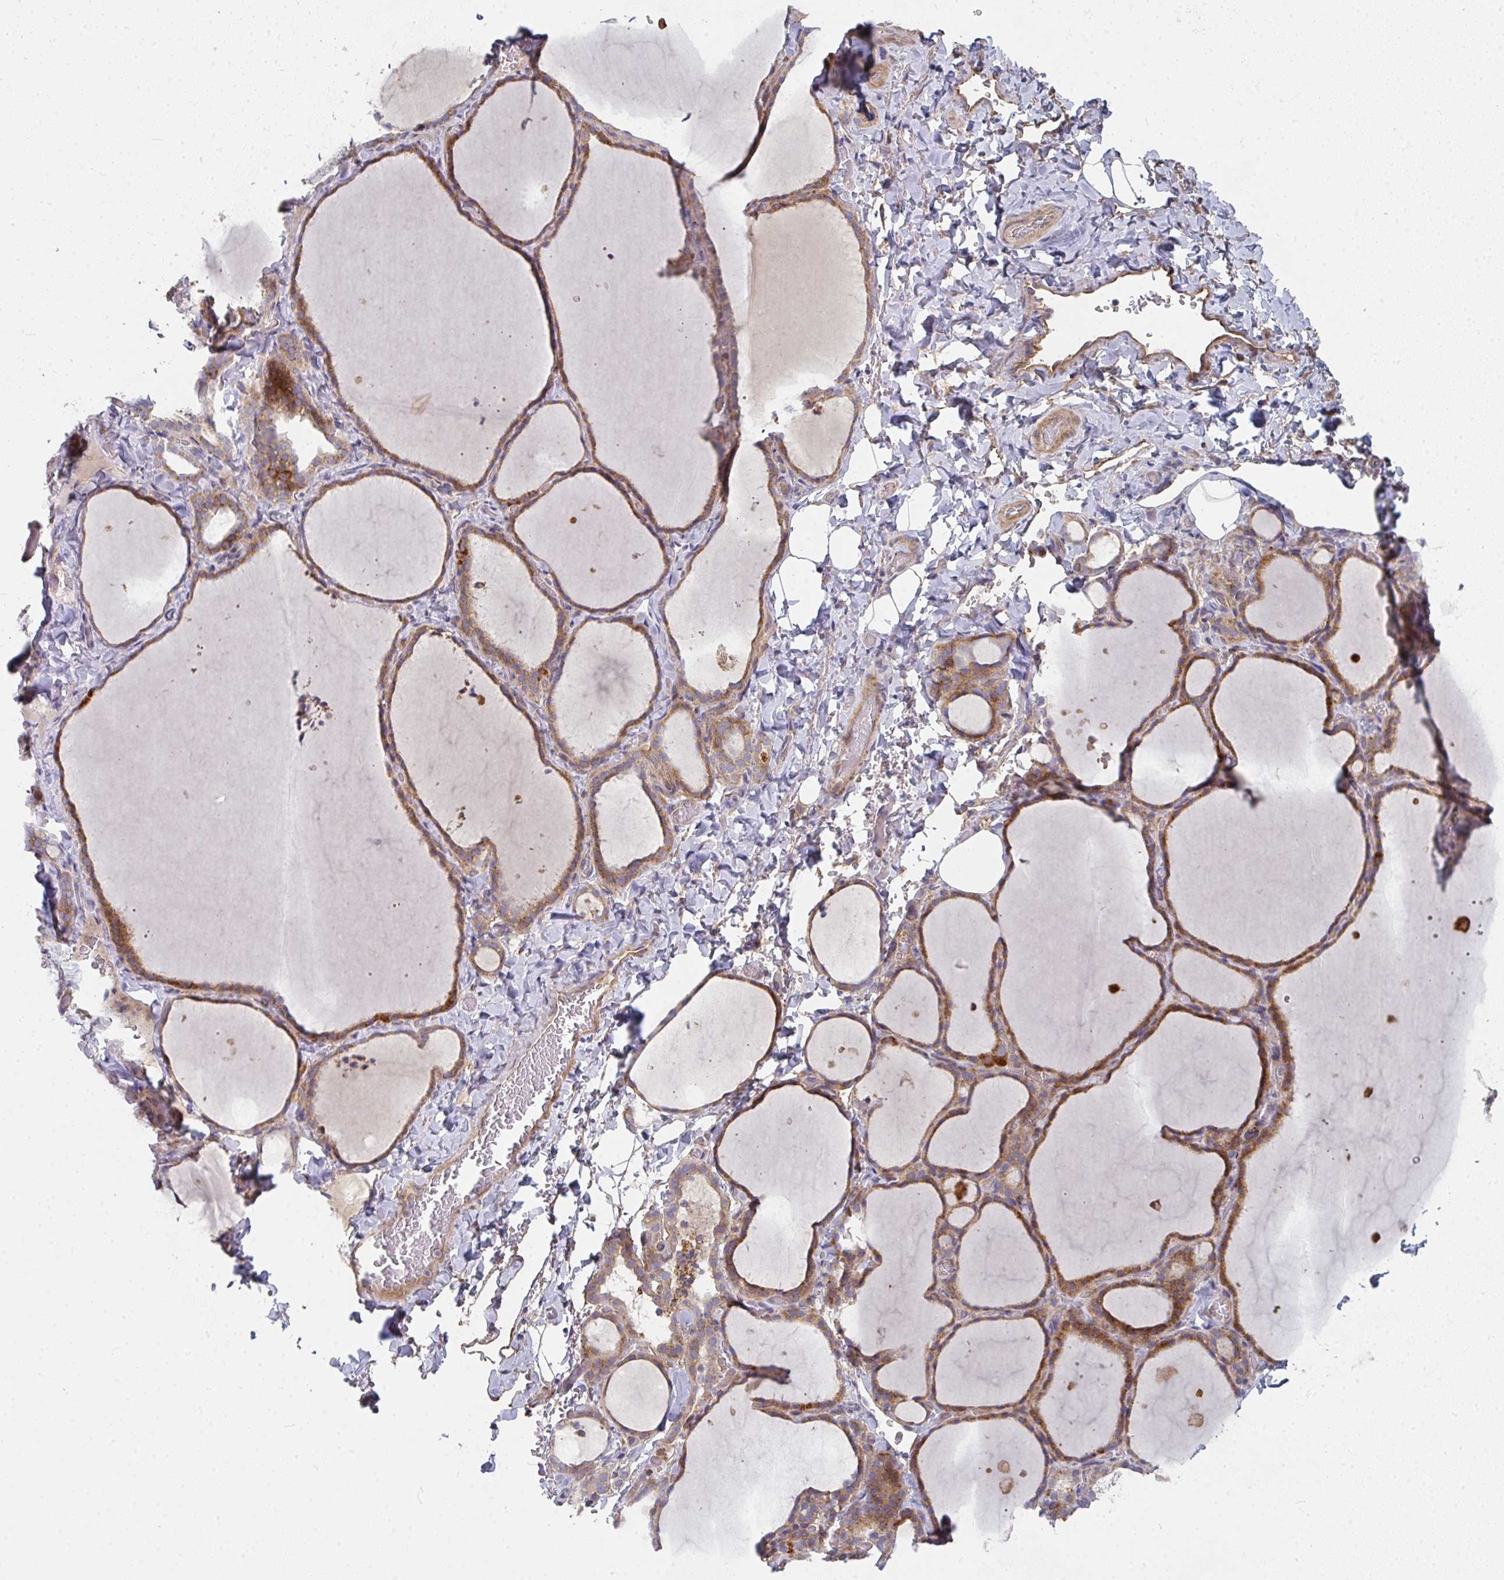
{"staining": {"intensity": "moderate", "quantity": ">75%", "location": "cytoplasmic/membranous"}, "tissue": "thyroid gland", "cell_type": "Glandular cells", "image_type": "normal", "snomed": [{"axis": "morphology", "description": "Normal tissue, NOS"}, {"axis": "topography", "description": "Thyroid gland"}], "caption": "Immunohistochemical staining of unremarkable human thyroid gland displays medium levels of moderate cytoplasmic/membranous positivity in about >75% of glandular cells.", "gene": "RHEBL1", "patient": {"sex": "female", "age": 22}}